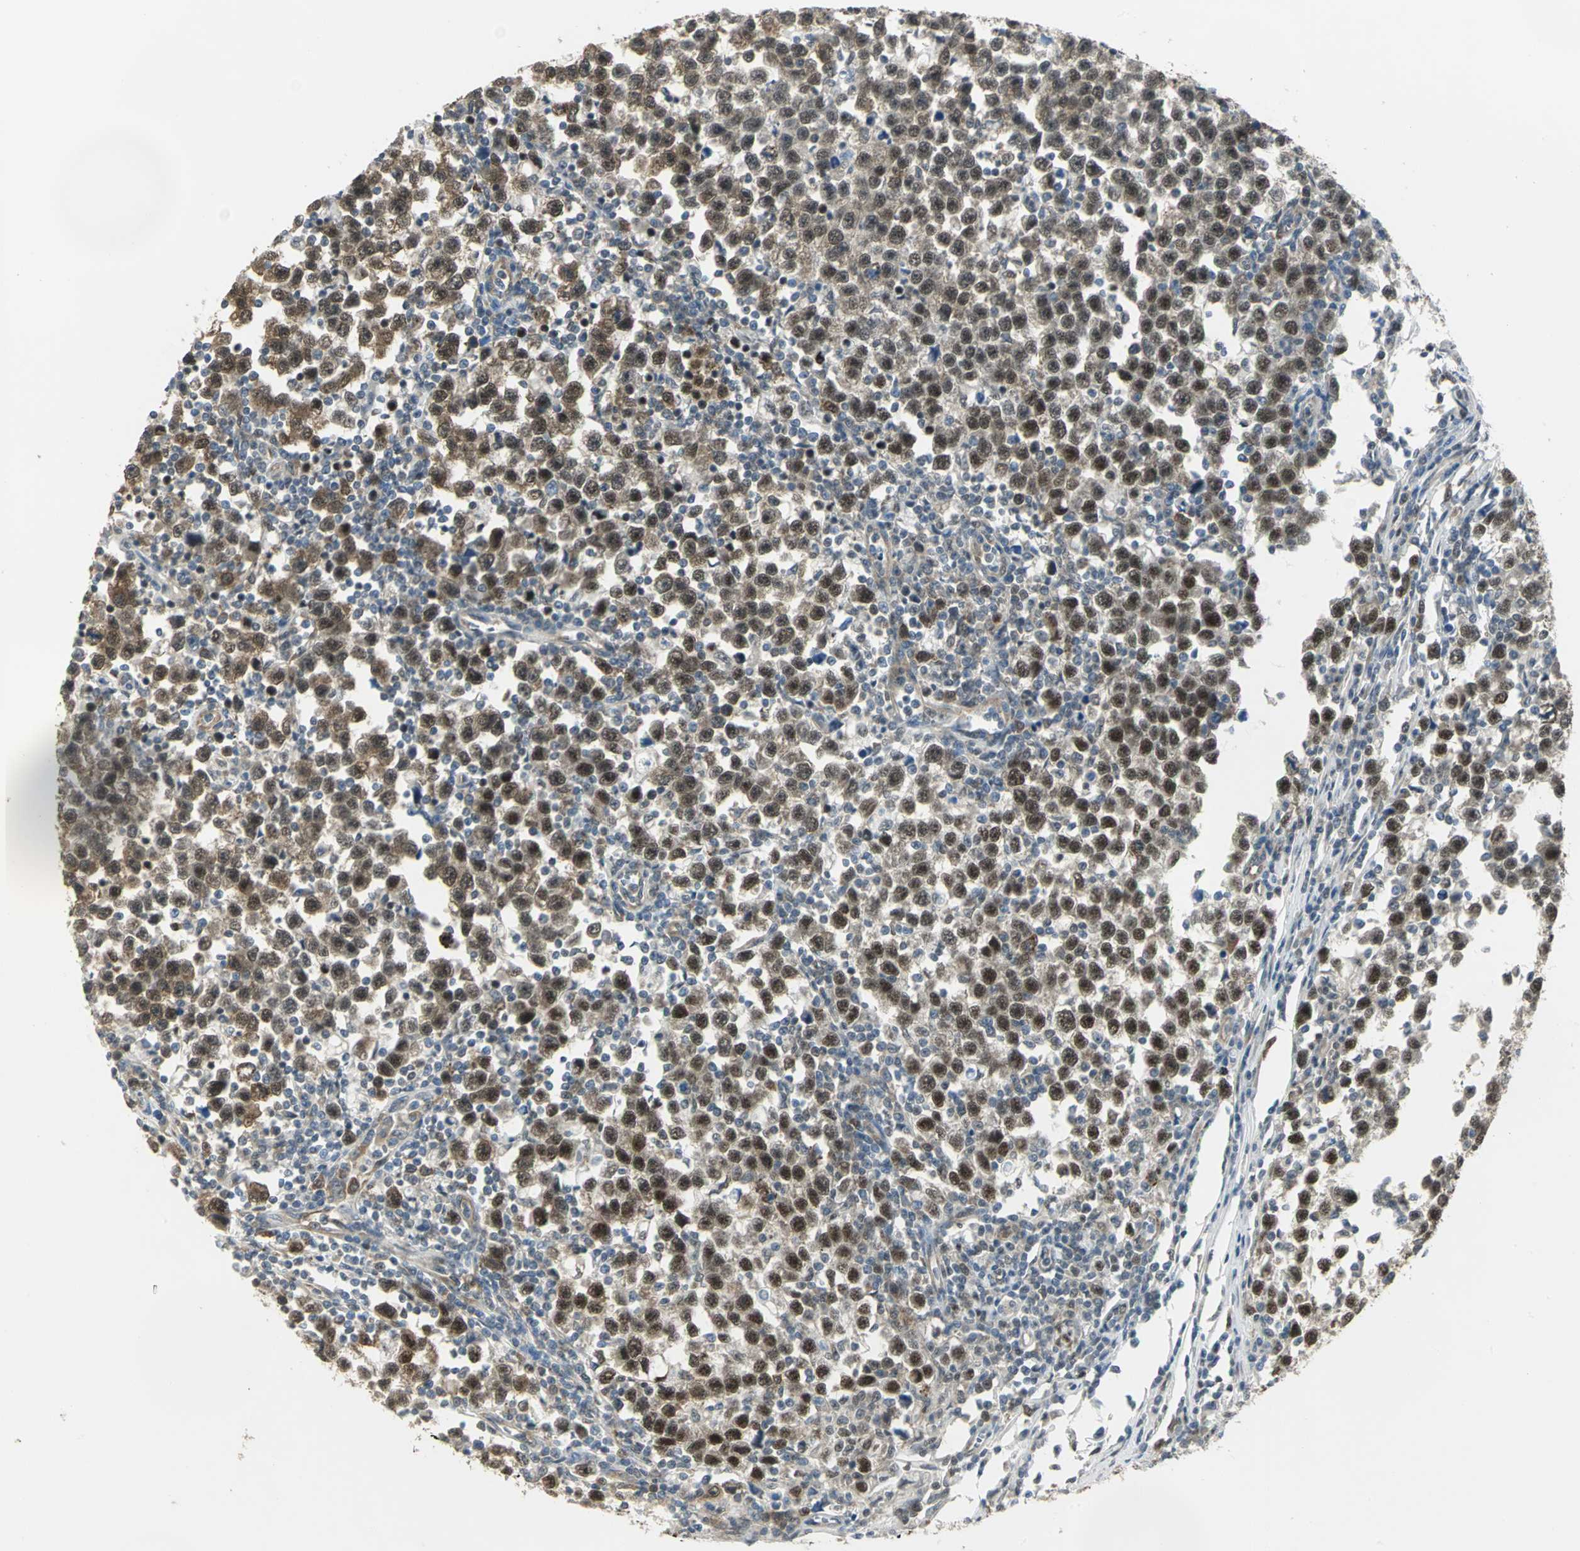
{"staining": {"intensity": "moderate", "quantity": ">75%", "location": "cytoplasmic/membranous,nuclear"}, "tissue": "testis cancer", "cell_type": "Tumor cells", "image_type": "cancer", "snomed": [{"axis": "morphology", "description": "Seminoma, NOS"}, {"axis": "topography", "description": "Testis"}], "caption": "Protein staining of seminoma (testis) tissue demonstrates moderate cytoplasmic/membranous and nuclear positivity in about >75% of tumor cells.", "gene": "DDX5", "patient": {"sex": "male", "age": 43}}